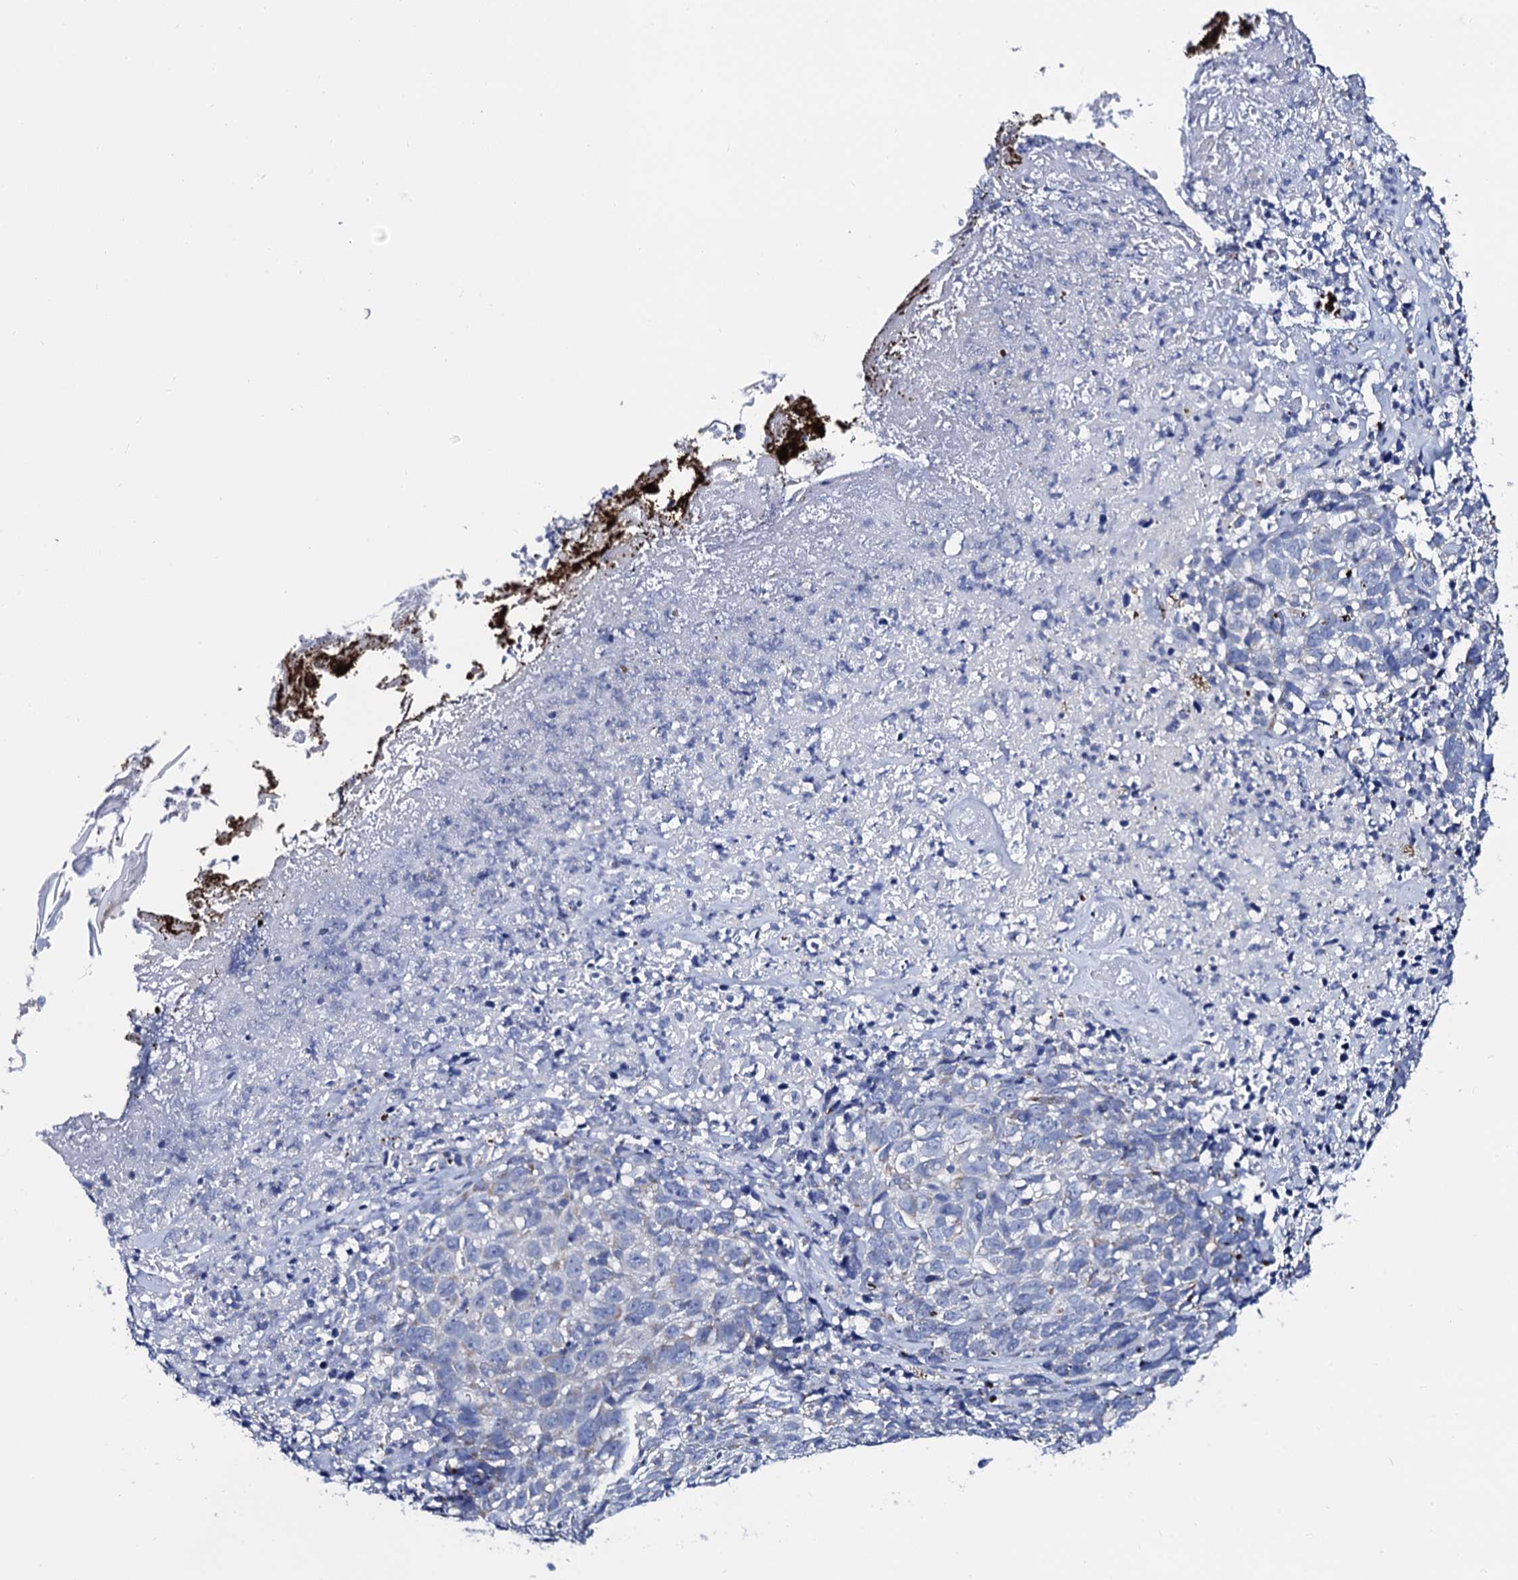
{"staining": {"intensity": "negative", "quantity": "none", "location": "none"}, "tissue": "skin cancer", "cell_type": "Tumor cells", "image_type": "cancer", "snomed": [{"axis": "morphology", "description": "Basal cell carcinoma"}, {"axis": "topography", "description": "Skin"}], "caption": "Human skin cancer (basal cell carcinoma) stained for a protein using immunohistochemistry (IHC) displays no expression in tumor cells.", "gene": "ACADSB", "patient": {"sex": "female", "age": 84}}